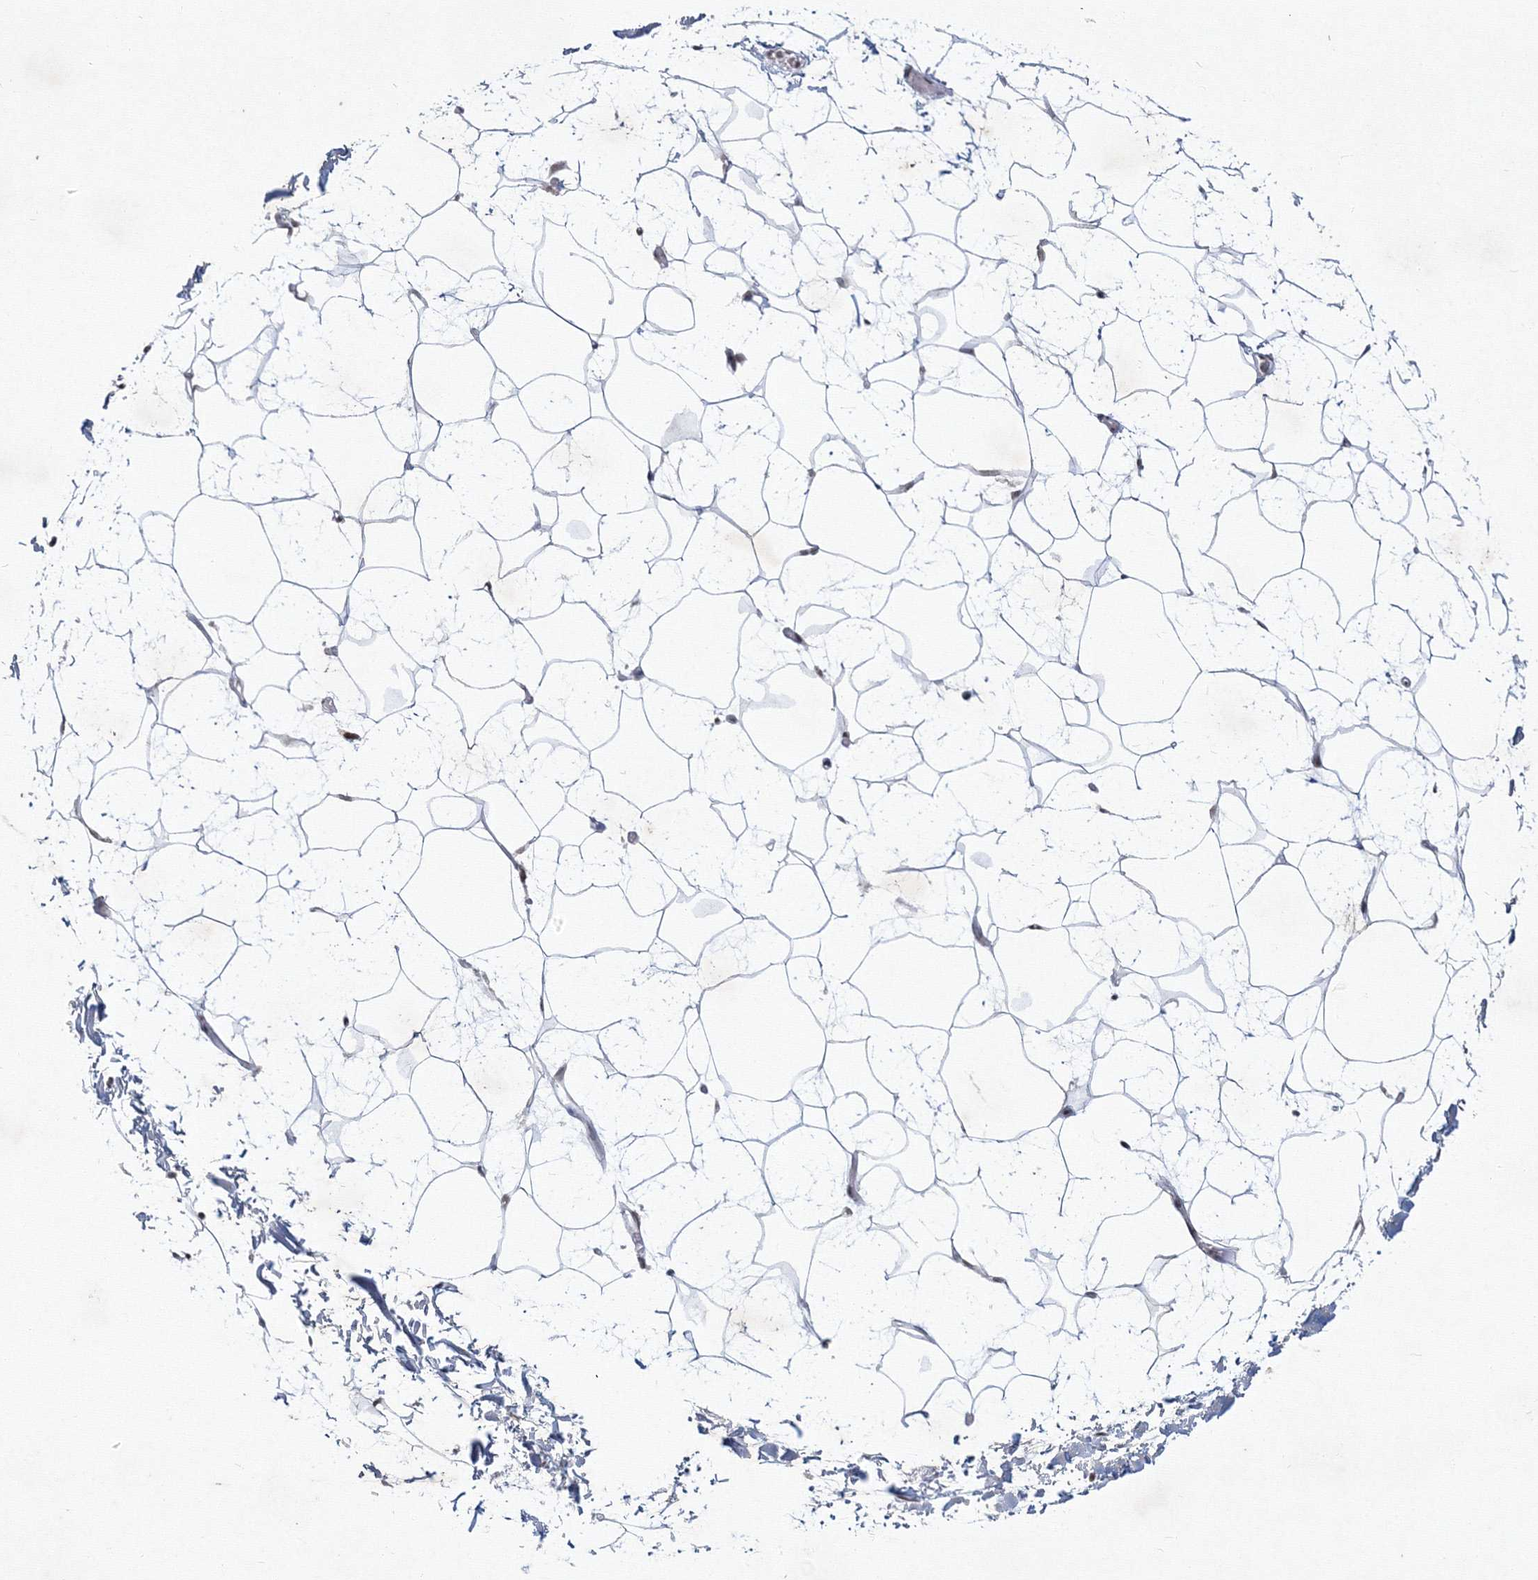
{"staining": {"intensity": "negative", "quantity": "none", "location": "none"}, "tissue": "adipose tissue", "cell_type": "Adipocytes", "image_type": "normal", "snomed": [{"axis": "morphology", "description": "Normal tissue, NOS"}, {"axis": "topography", "description": "Soft tissue"}], "caption": "Adipose tissue was stained to show a protein in brown. There is no significant expression in adipocytes. The staining is performed using DAB brown chromogen with nuclei counter-stained in using hematoxylin.", "gene": "SF3B6", "patient": {"sex": "male", "age": 72}}